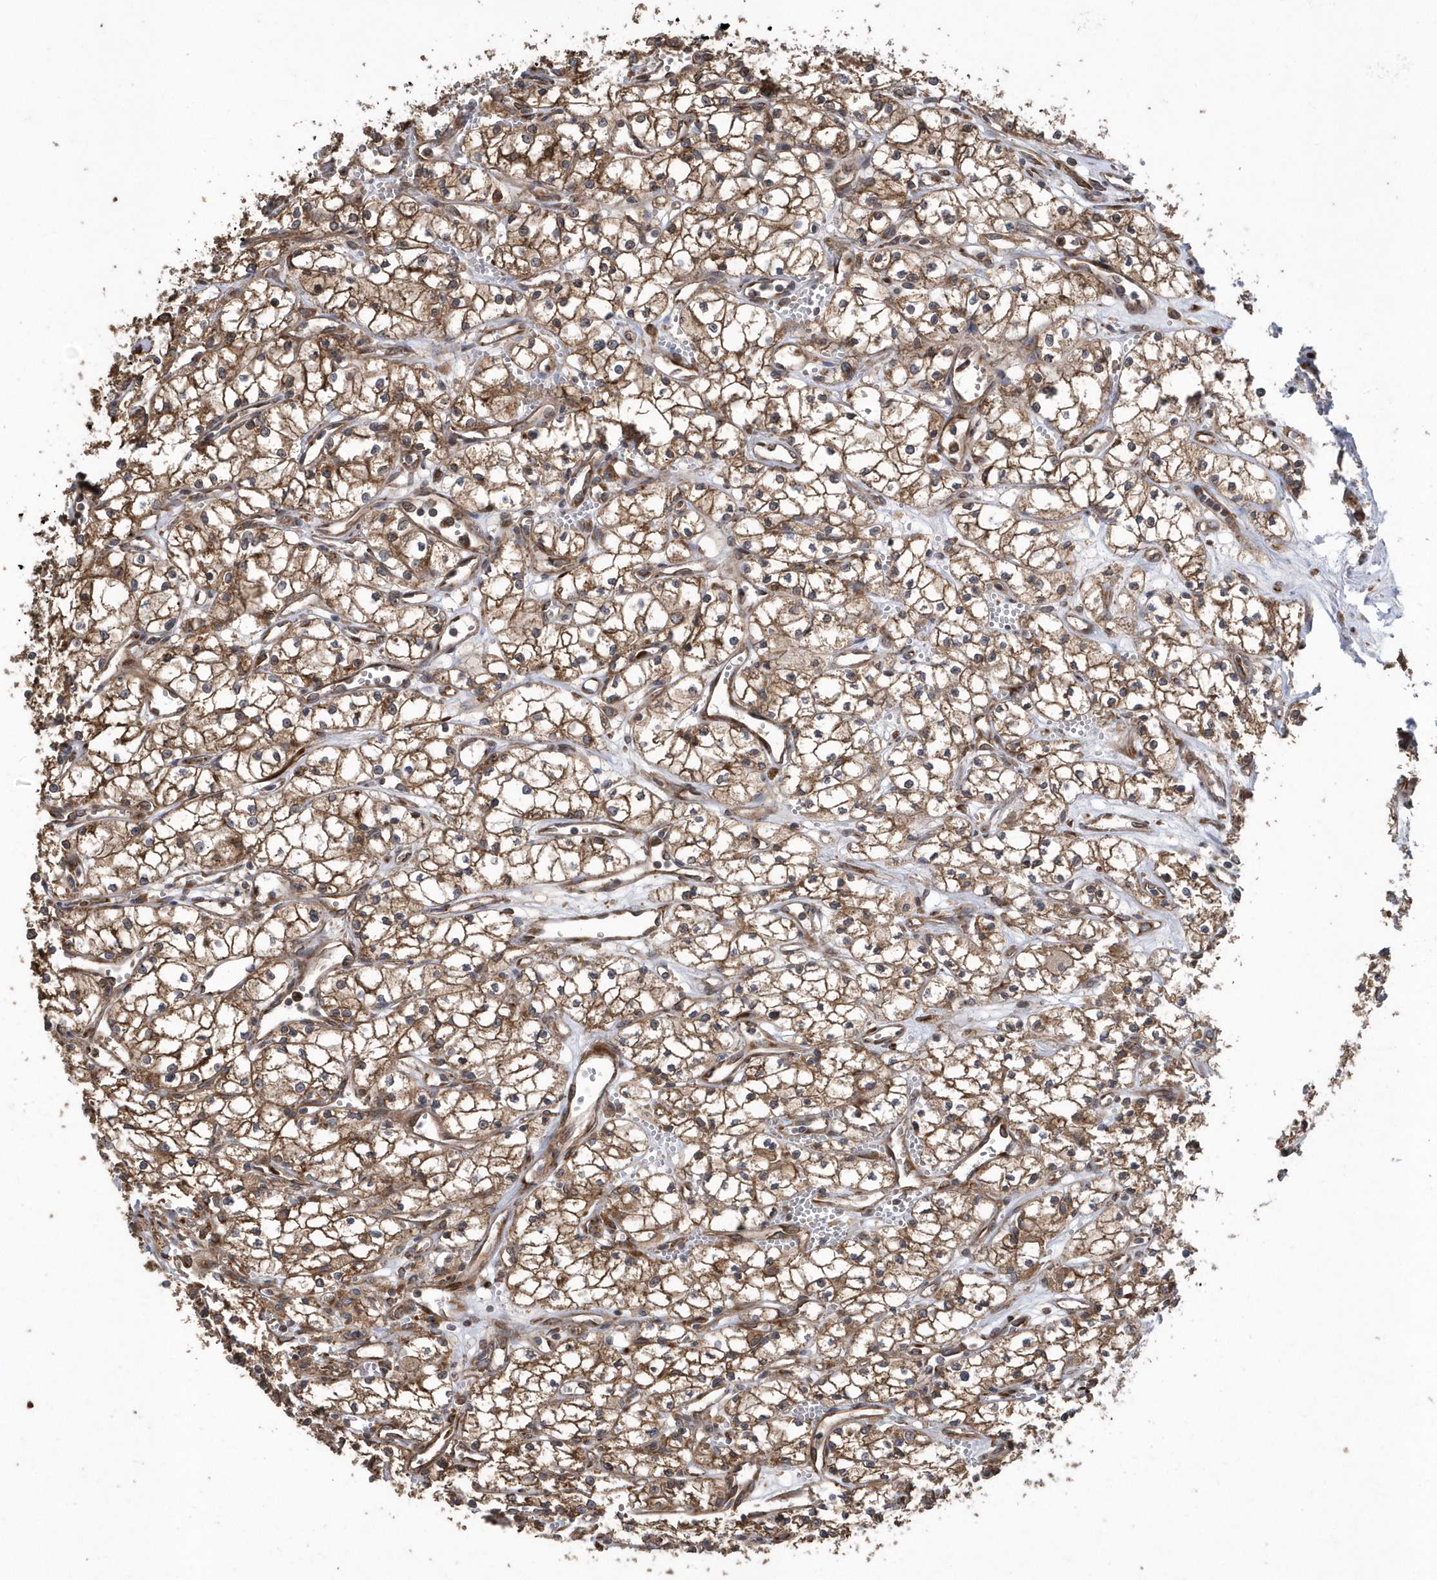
{"staining": {"intensity": "moderate", "quantity": ">75%", "location": "cytoplasmic/membranous"}, "tissue": "renal cancer", "cell_type": "Tumor cells", "image_type": "cancer", "snomed": [{"axis": "morphology", "description": "Adenocarcinoma, NOS"}, {"axis": "topography", "description": "Kidney"}], "caption": "Moderate cytoplasmic/membranous positivity for a protein is present in approximately >75% of tumor cells of renal adenocarcinoma using IHC.", "gene": "WASHC5", "patient": {"sex": "male", "age": 59}}